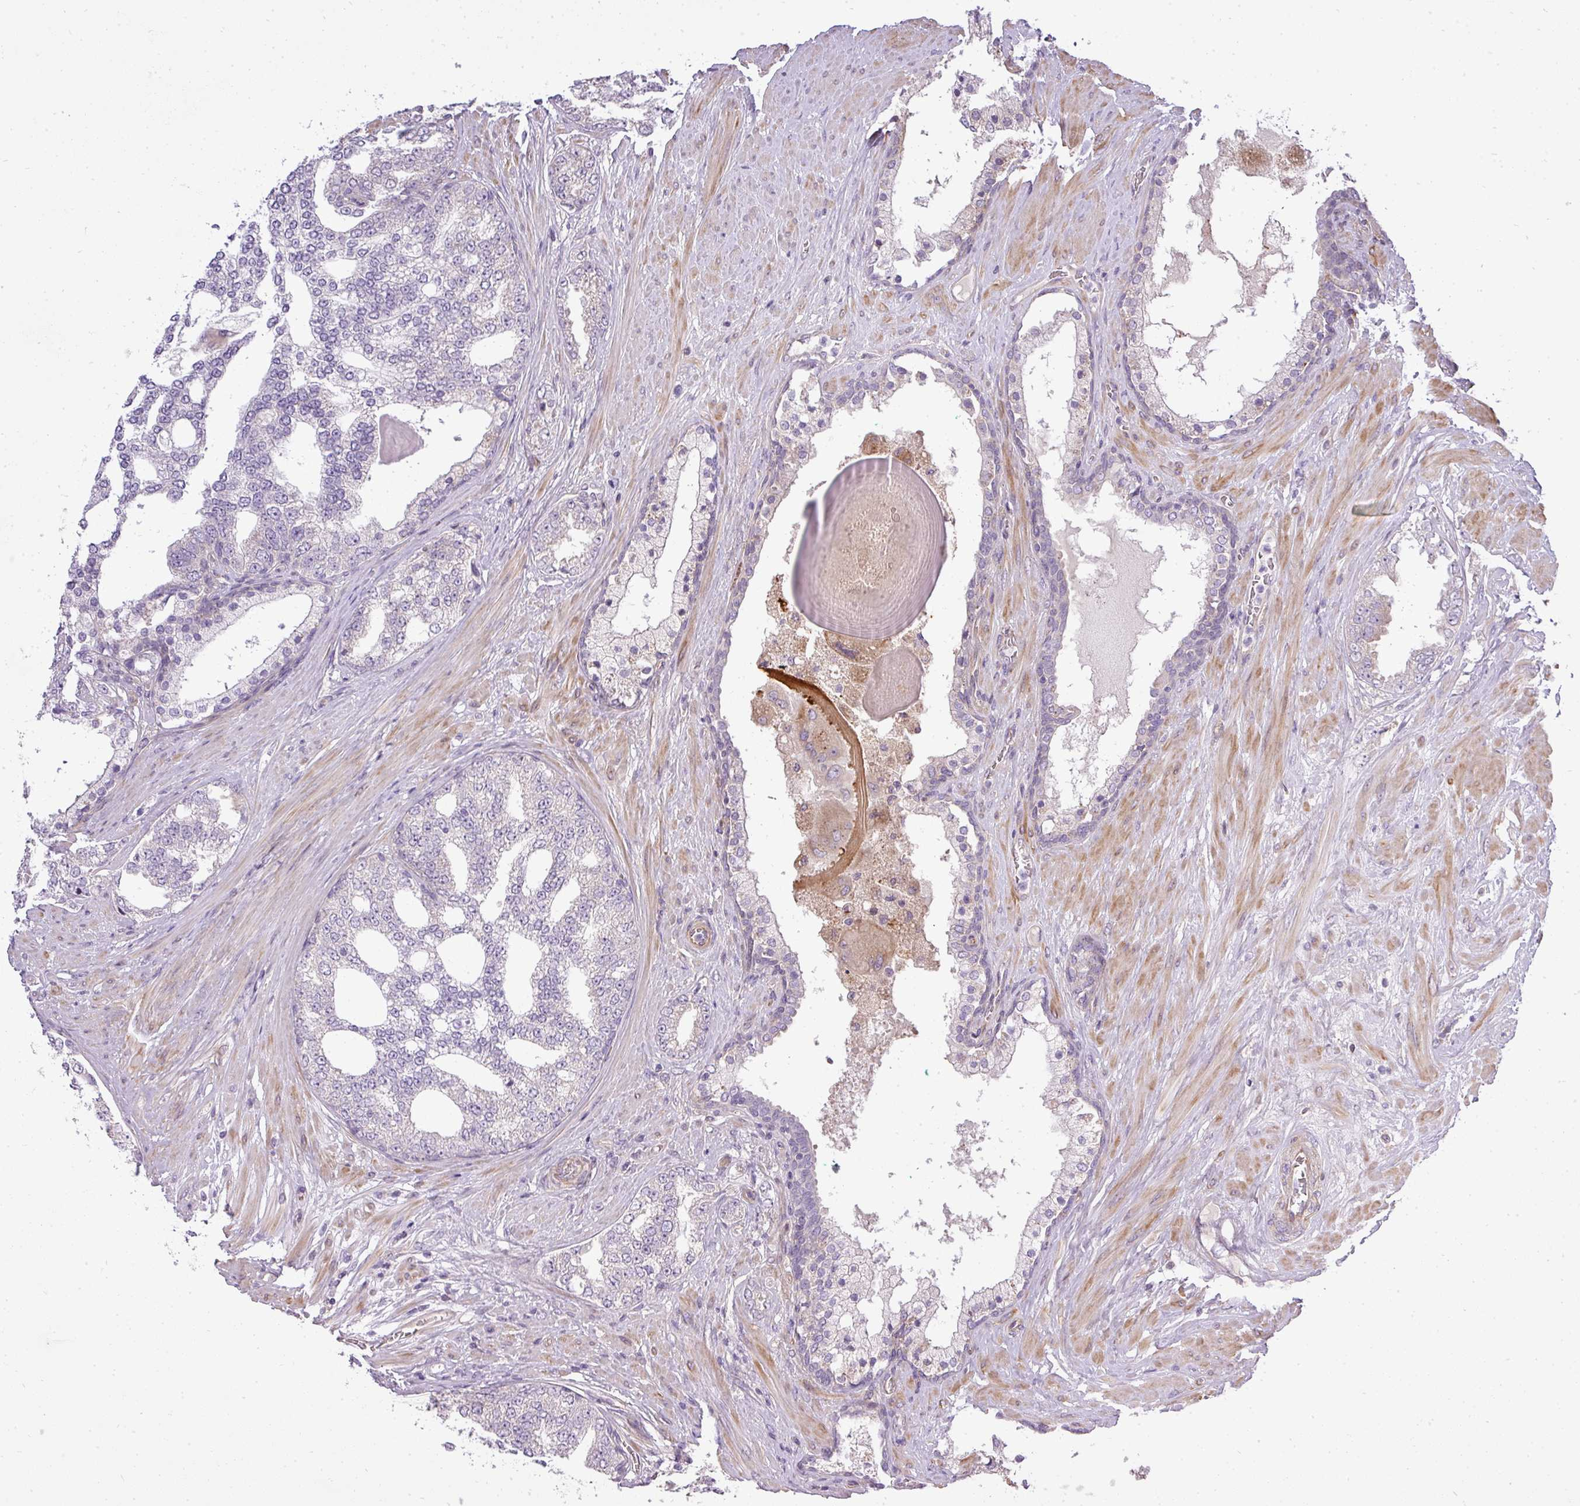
{"staining": {"intensity": "negative", "quantity": "none", "location": "none"}, "tissue": "prostate cancer", "cell_type": "Tumor cells", "image_type": "cancer", "snomed": [{"axis": "morphology", "description": "Adenocarcinoma, High grade"}, {"axis": "topography", "description": "Prostate"}], "caption": "Prostate cancer (adenocarcinoma (high-grade)) stained for a protein using immunohistochemistry (IHC) demonstrates no expression tumor cells.", "gene": "PDRG1", "patient": {"sex": "male", "age": 64}}